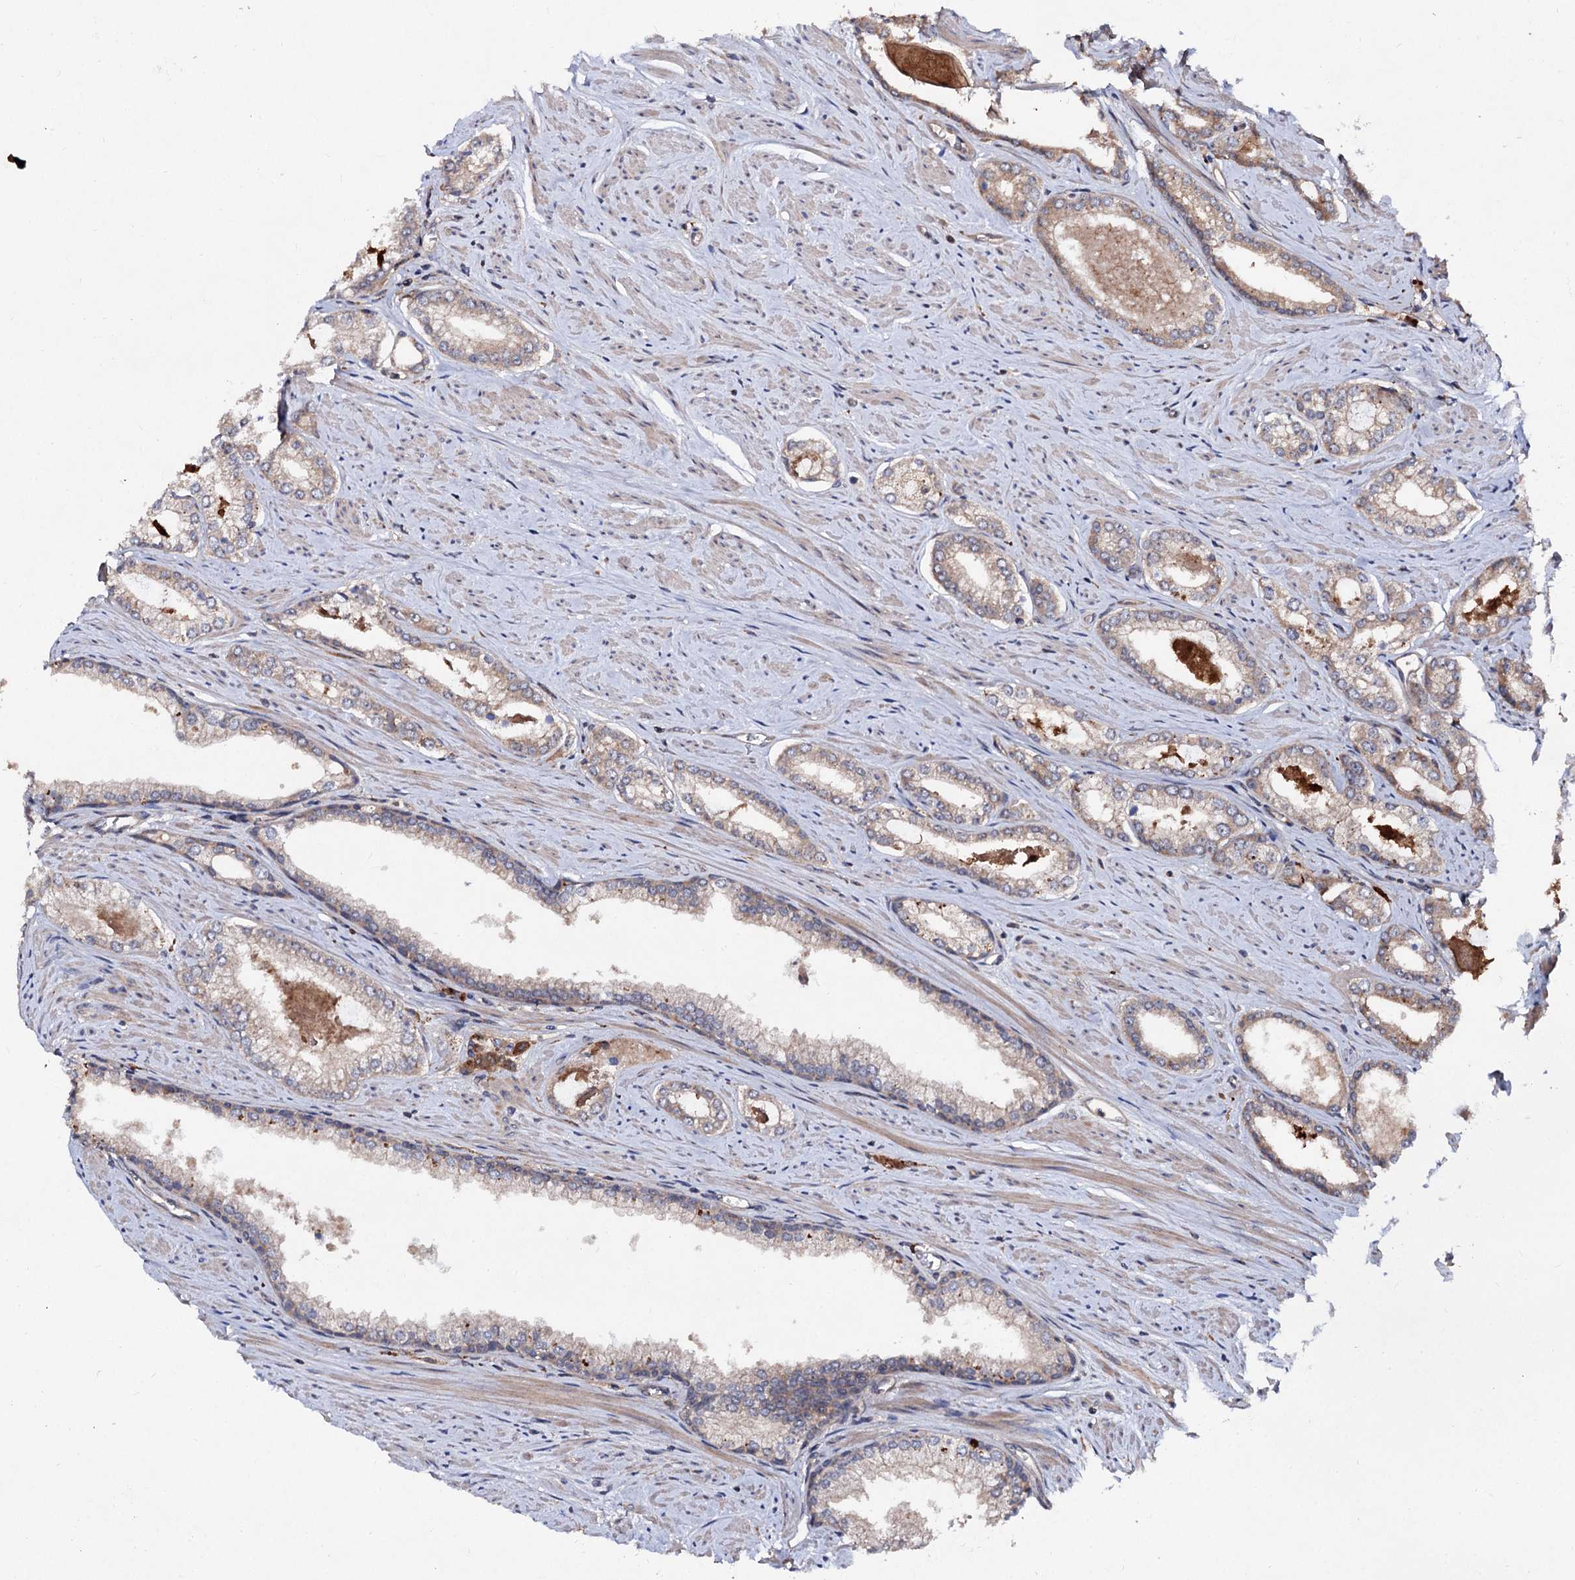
{"staining": {"intensity": "weak", "quantity": "25%-75%", "location": "cytoplasmic/membranous"}, "tissue": "prostate cancer", "cell_type": "Tumor cells", "image_type": "cancer", "snomed": [{"axis": "morphology", "description": "Adenocarcinoma, Low grade"}, {"axis": "topography", "description": "Prostate and seminal vesicle, NOS"}], "caption": "Human prostate cancer stained for a protein (brown) demonstrates weak cytoplasmic/membranous positive expression in approximately 25%-75% of tumor cells.", "gene": "VPS29", "patient": {"sex": "male", "age": 60}}